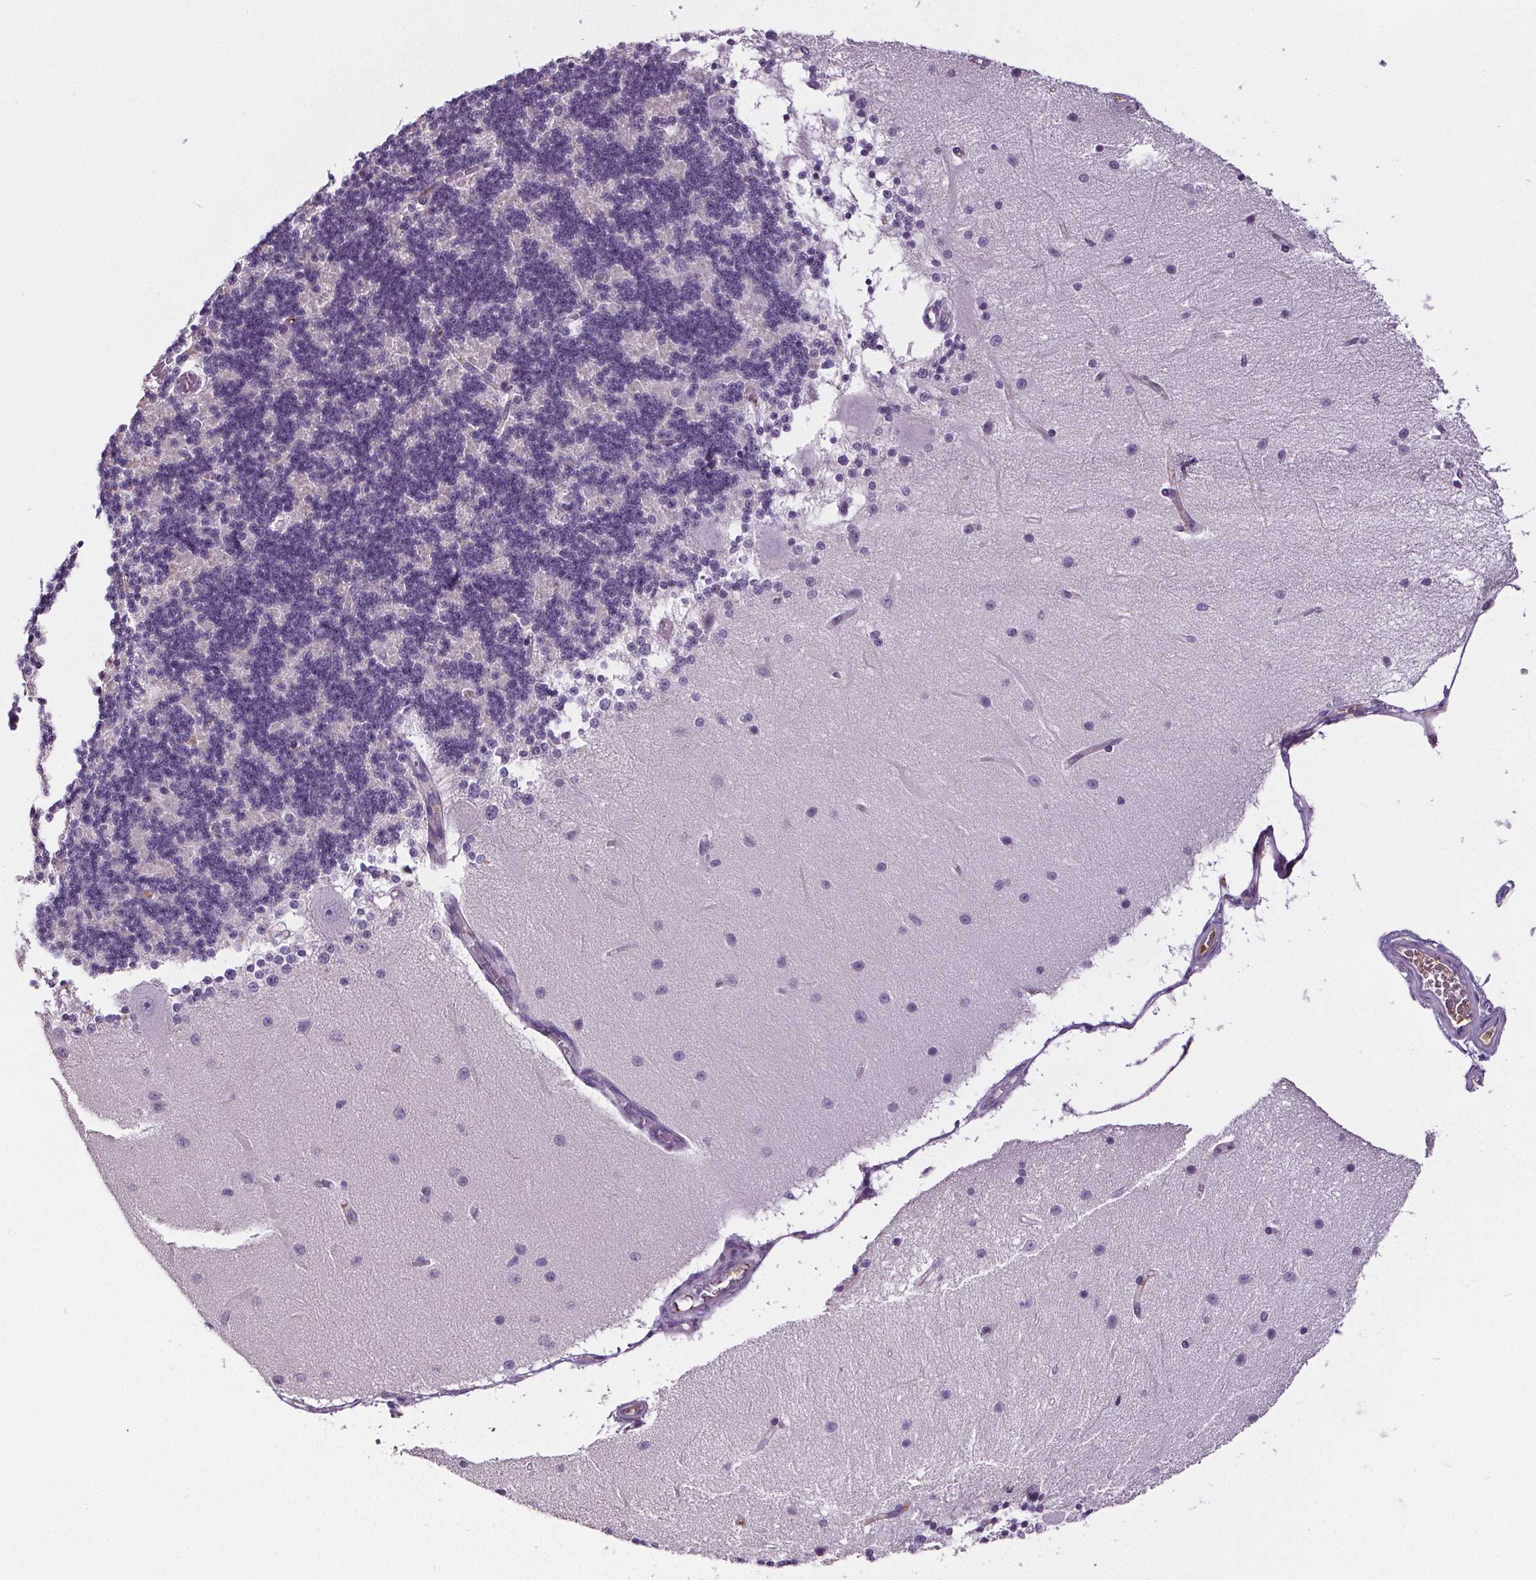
{"staining": {"intensity": "negative", "quantity": "none", "location": "none"}, "tissue": "cerebellum", "cell_type": "Cells in granular layer", "image_type": "normal", "snomed": [{"axis": "morphology", "description": "Normal tissue, NOS"}, {"axis": "topography", "description": "Cerebellum"}], "caption": "An immunohistochemistry (IHC) histopathology image of benign cerebellum is shown. There is no staining in cells in granular layer of cerebellum. (Brightfield microscopy of DAB immunohistochemistry (IHC) at high magnification).", "gene": "CD5L", "patient": {"sex": "female", "age": 54}}